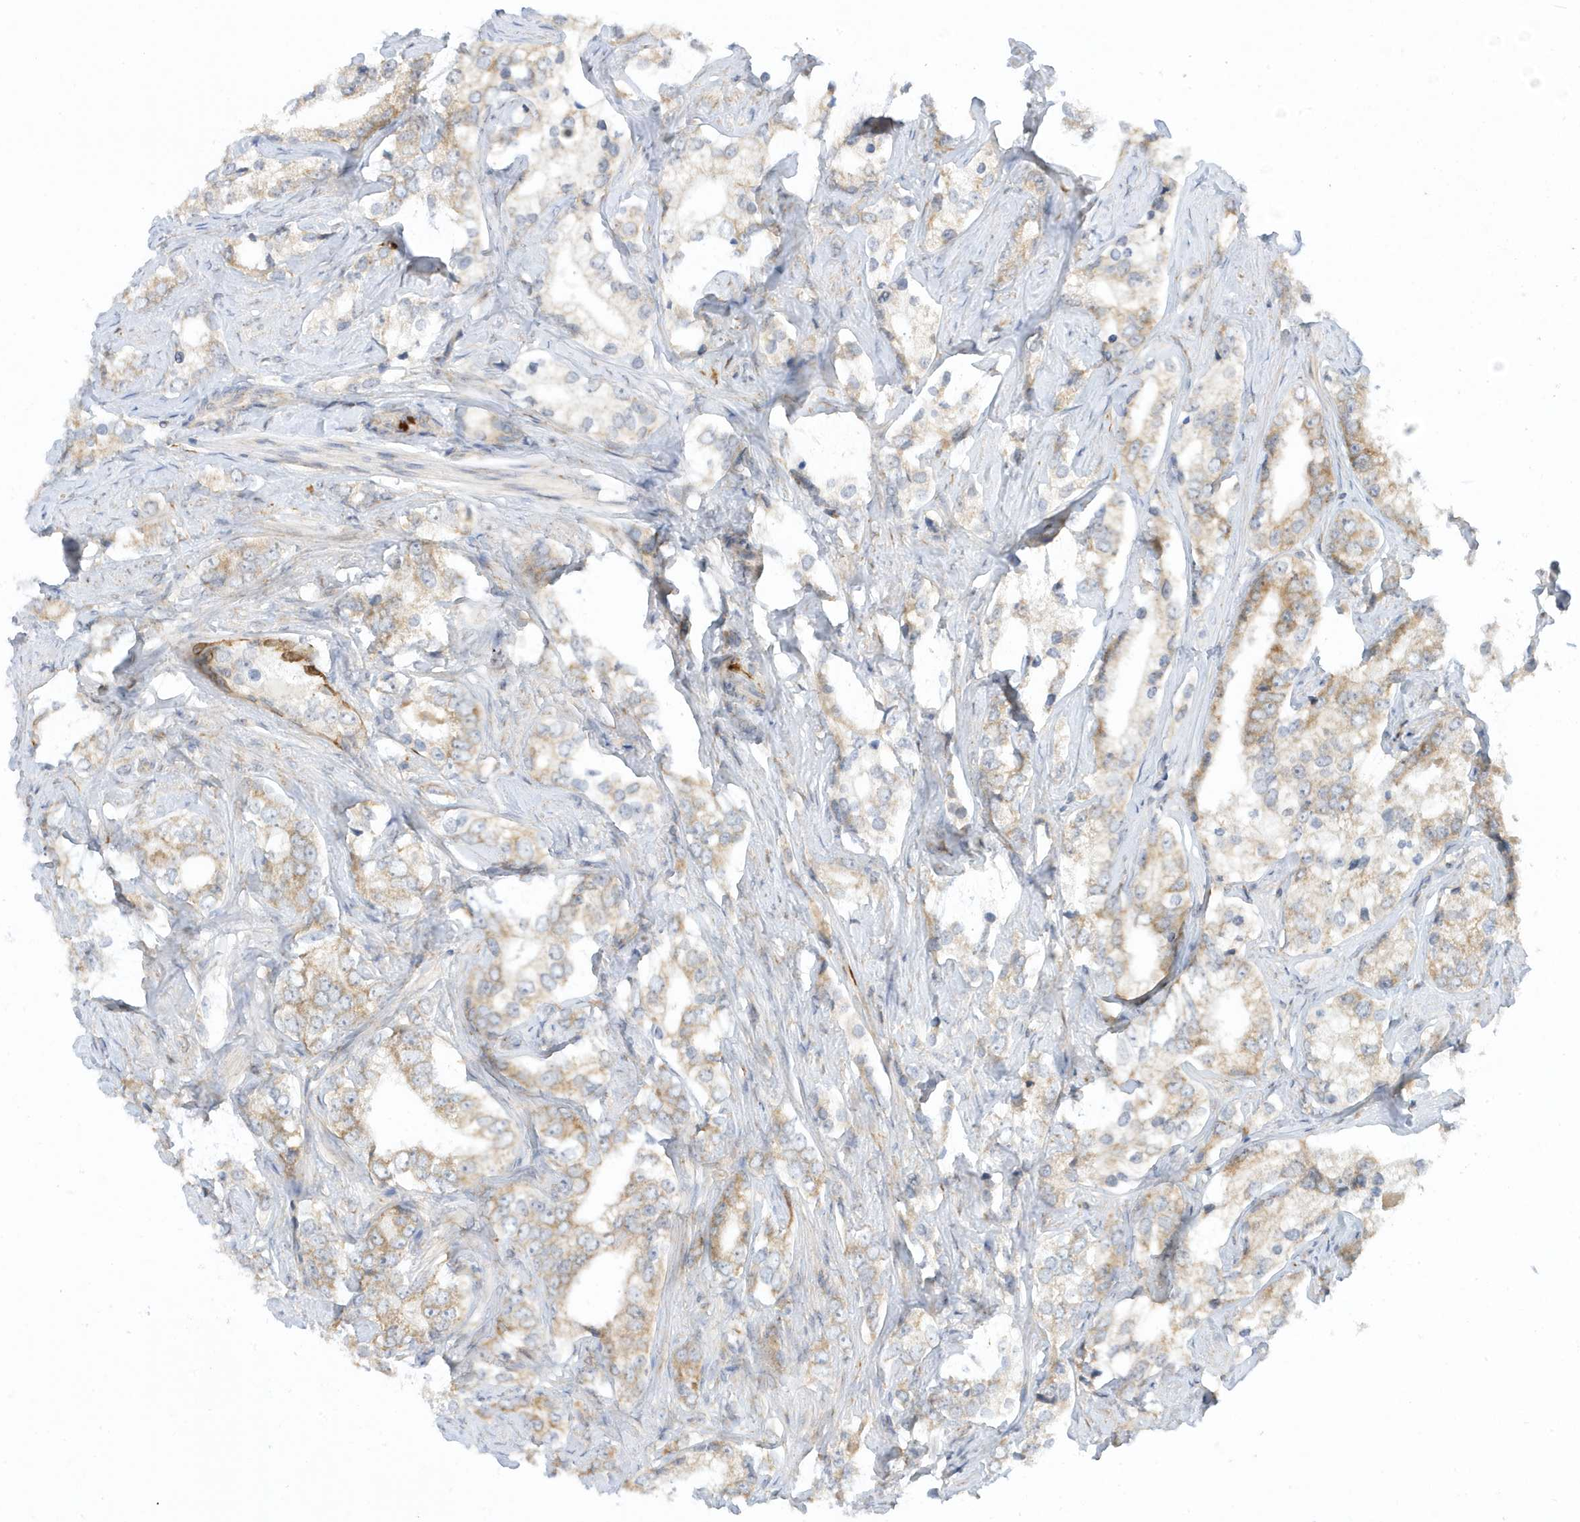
{"staining": {"intensity": "moderate", "quantity": "25%-75%", "location": "cytoplasmic/membranous"}, "tissue": "prostate cancer", "cell_type": "Tumor cells", "image_type": "cancer", "snomed": [{"axis": "morphology", "description": "Adenocarcinoma, High grade"}, {"axis": "topography", "description": "Prostate"}], "caption": "A micrograph of prostate high-grade adenocarcinoma stained for a protein reveals moderate cytoplasmic/membranous brown staining in tumor cells.", "gene": "NPPC", "patient": {"sex": "male", "age": 66}}